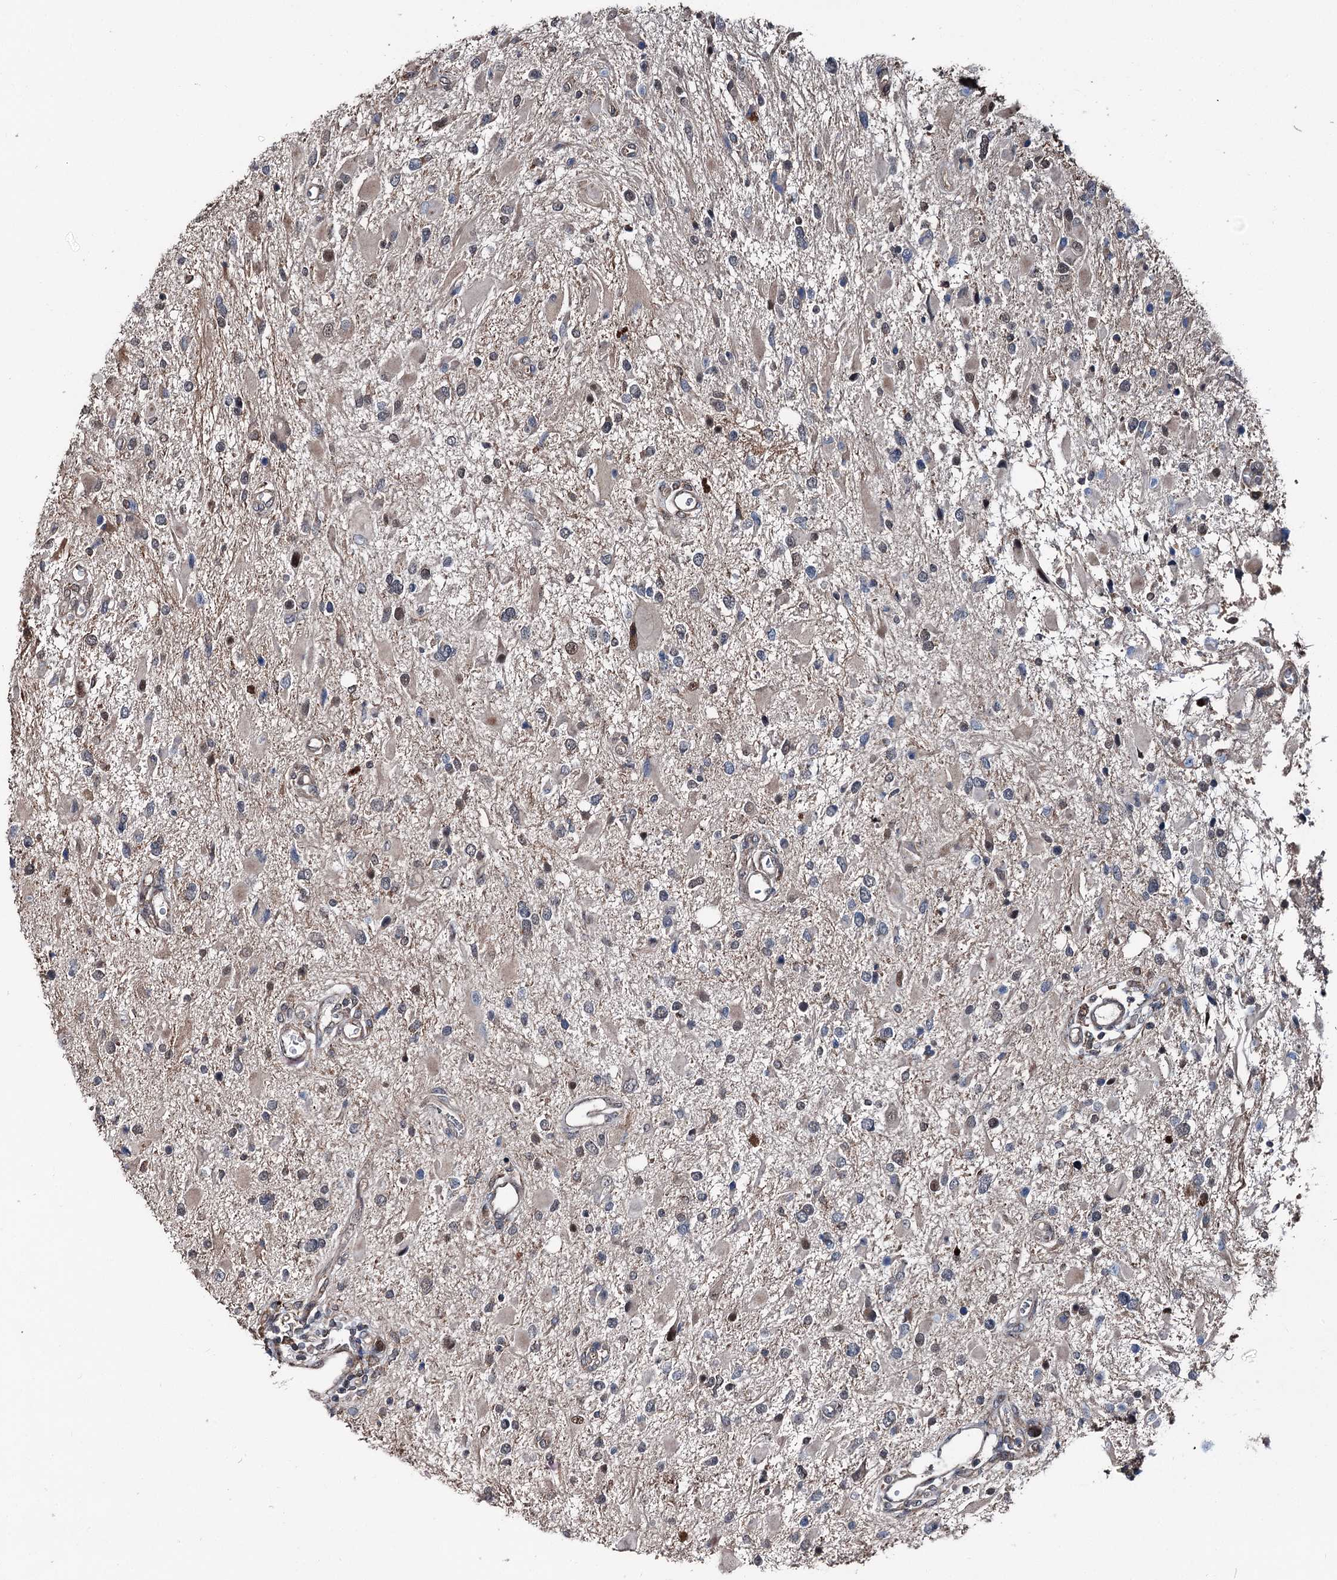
{"staining": {"intensity": "negative", "quantity": "none", "location": "none"}, "tissue": "glioma", "cell_type": "Tumor cells", "image_type": "cancer", "snomed": [{"axis": "morphology", "description": "Glioma, malignant, High grade"}, {"axis": "topography", "description": "Brain"}], "caption": "Immunohistochemistry (IHC) of malignant high-grade glioma displays no staining in tumor cells. (Brightfield microscopy of DAB (3,3'-diaminobenzidine) immunohistochemistry at high magnification).", "gene": "PSMD13", "patient": {"sex": "male", "age": 53}}